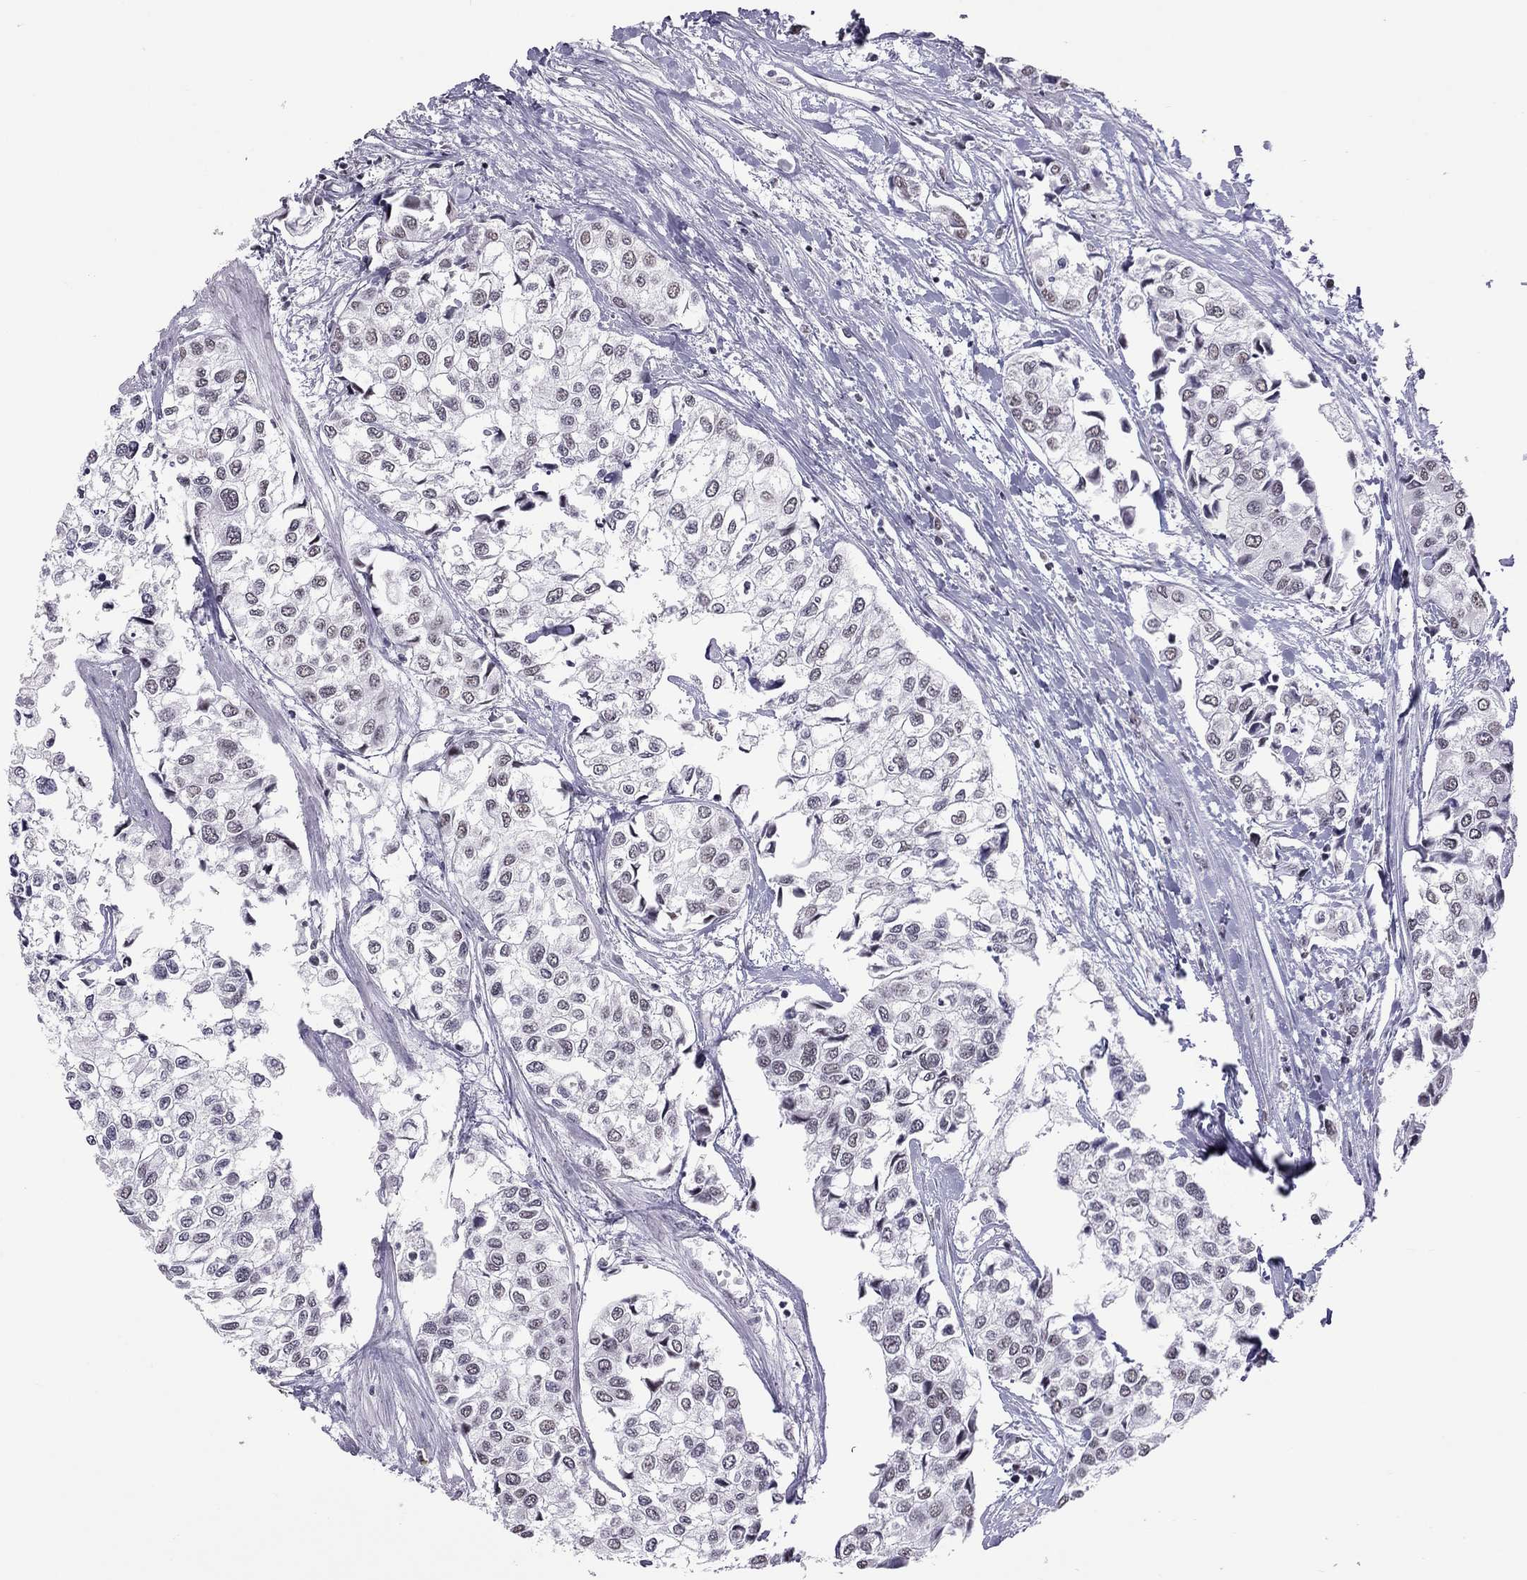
{"staining": {"intensity": "weak", "quantity": "<25%", "location": "nuclear"}, "tissue": "urothelial cancer", "cell_type": "Tumor cells", "image_type": "cancer", "snomed": [{"axis": "morphology", "description": "Urothelial carcinoma, High grade"}, {"axis": "topography", "description": "Urinary bladder"}], "caption": "Urothelial cancer stained for a protein using immunohistochemistry displays no expression tumor cells.", "gene": "PPP1R3A", "patient": {"sex": "male", "age": 73}}